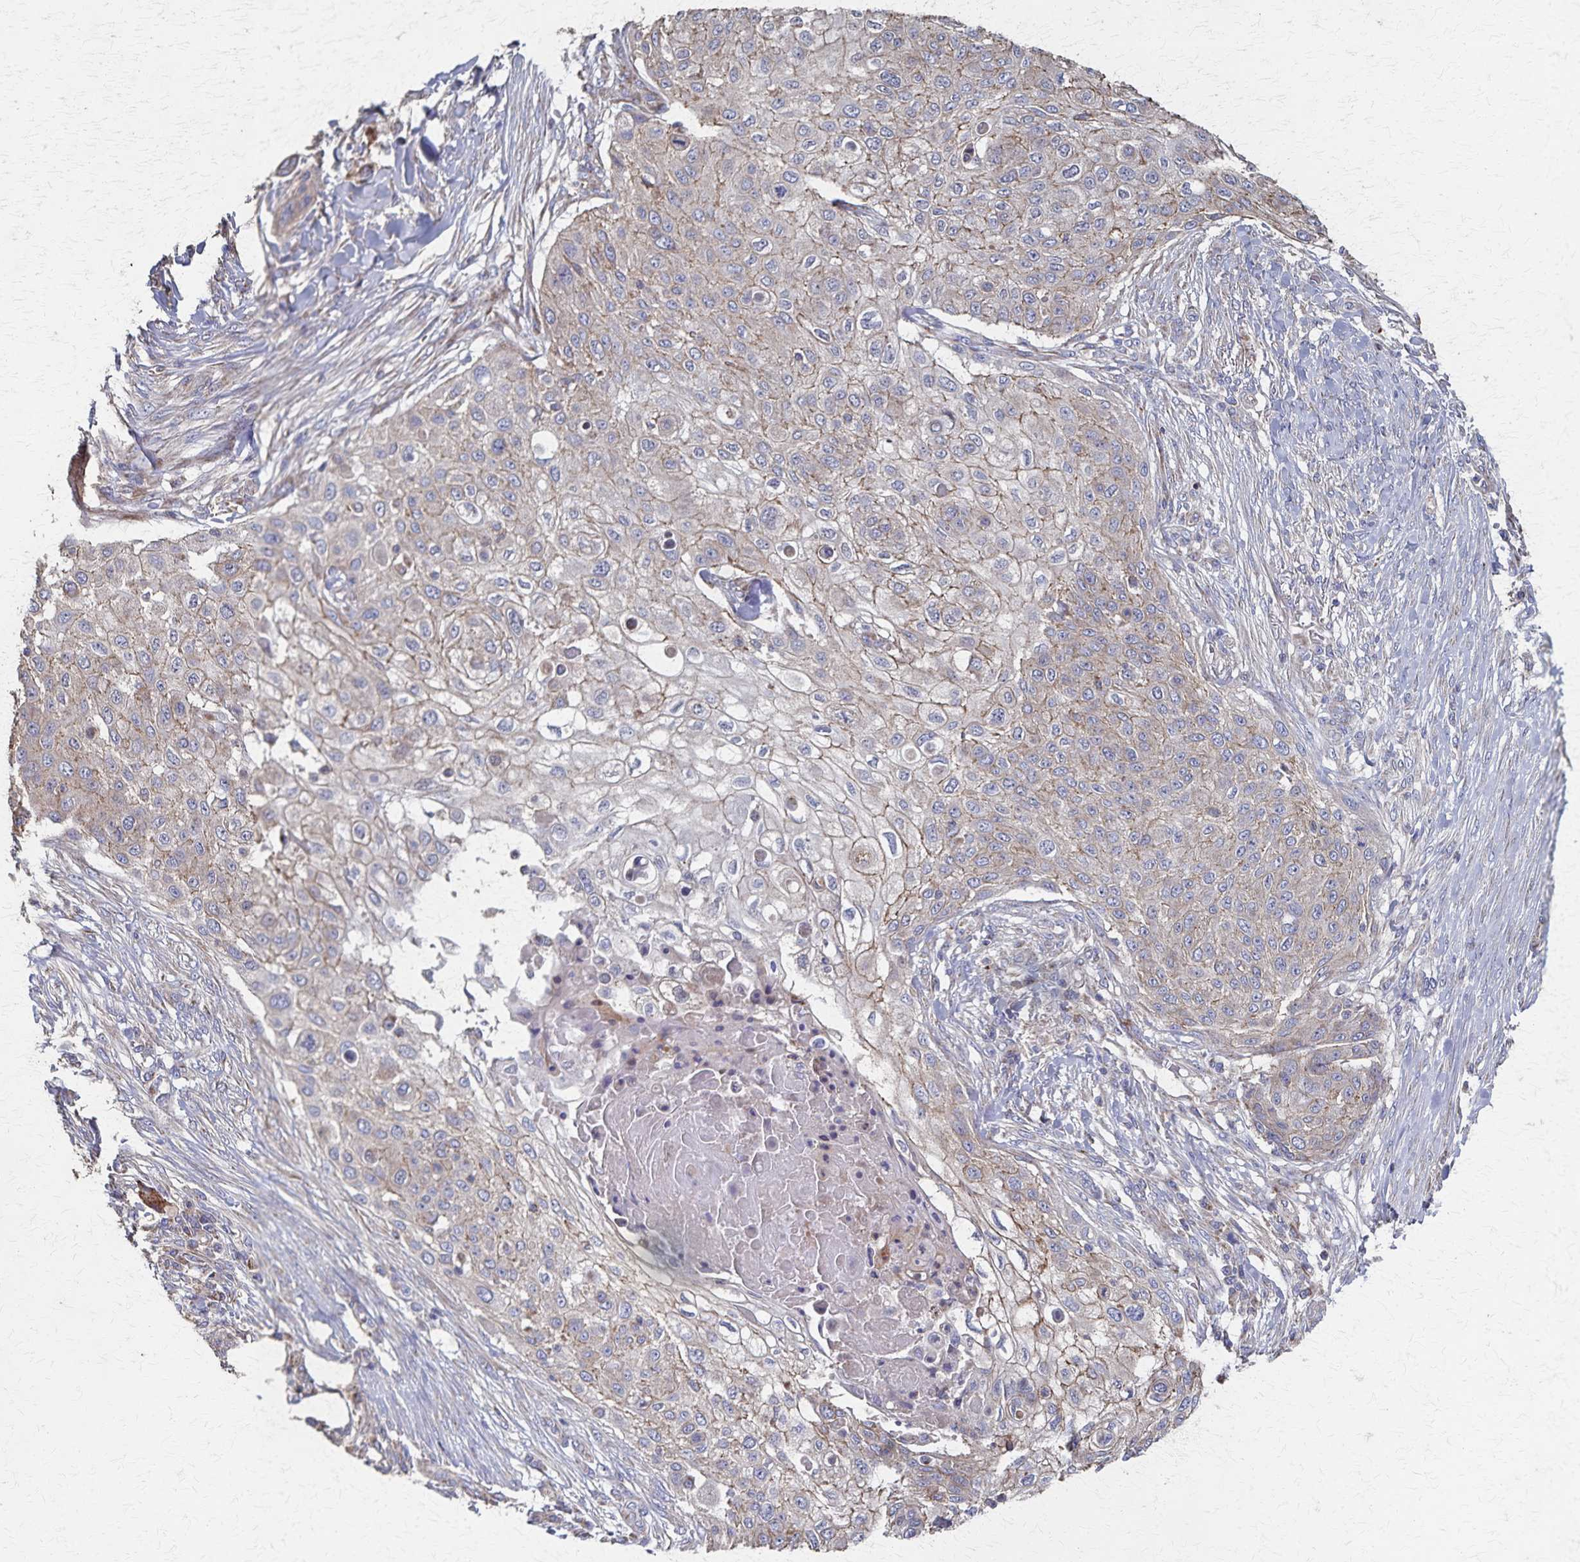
{"staining": {"intensity": "weak", "quantity": "25%-75%", "location": "cytoplasmic/membranous"}, "tissue": "skin cancer", "cell_type": "Tumor cells", "image_type": "cancer", "snomed": [{"axis": "morphology", "description": "Squamous cell carcinoma, NOS"}, {"axis": "topography", "description": "Skin"}], "caption": "This photomicrograph reveals immunohistochemistry staining of squamous cell carcinoma (skin), with low weak cytoplasmic/membranous expression in approximately 25%-75% of tumor cells.", "gene": "PGAP2", "patient": {"sex": "female", "age": 87}}